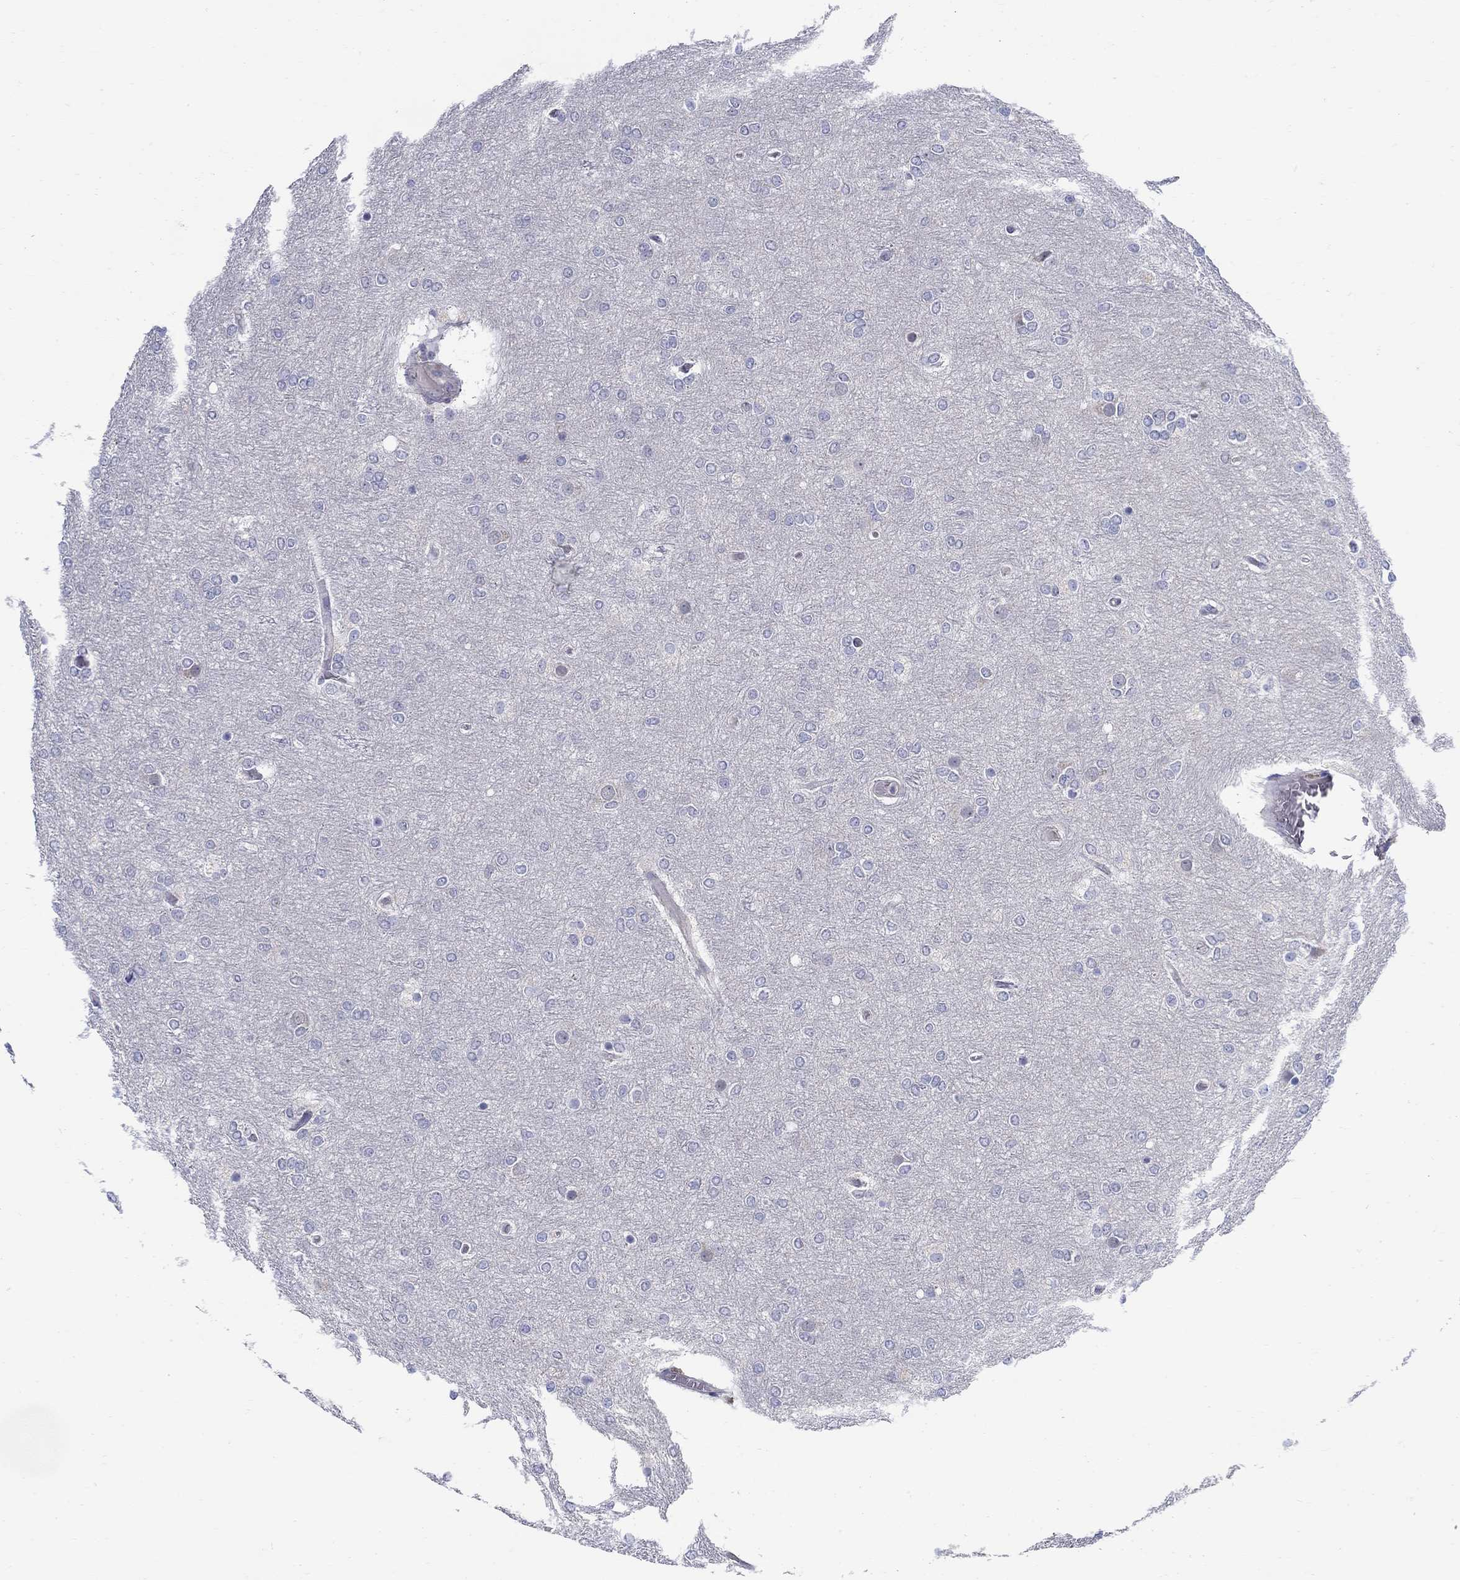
{"staining": {"intensity": "negative", "quantity": "none", "location": "none"}, "tissue": "glioma", "cell_type": "Tumor cells", "image_type": "cancer", "snomed": [{"axis": "morphology", "description": "Glioma, malignant, High grade"}, {"axis": "topography", "description": "Brain"}], "caption": "A photomicrograph of human malignant glioma (high-grade) is negative for staining in tumor cells.", "gene": "ABCA4", "patient": {"sex": "female", "age": 61}}